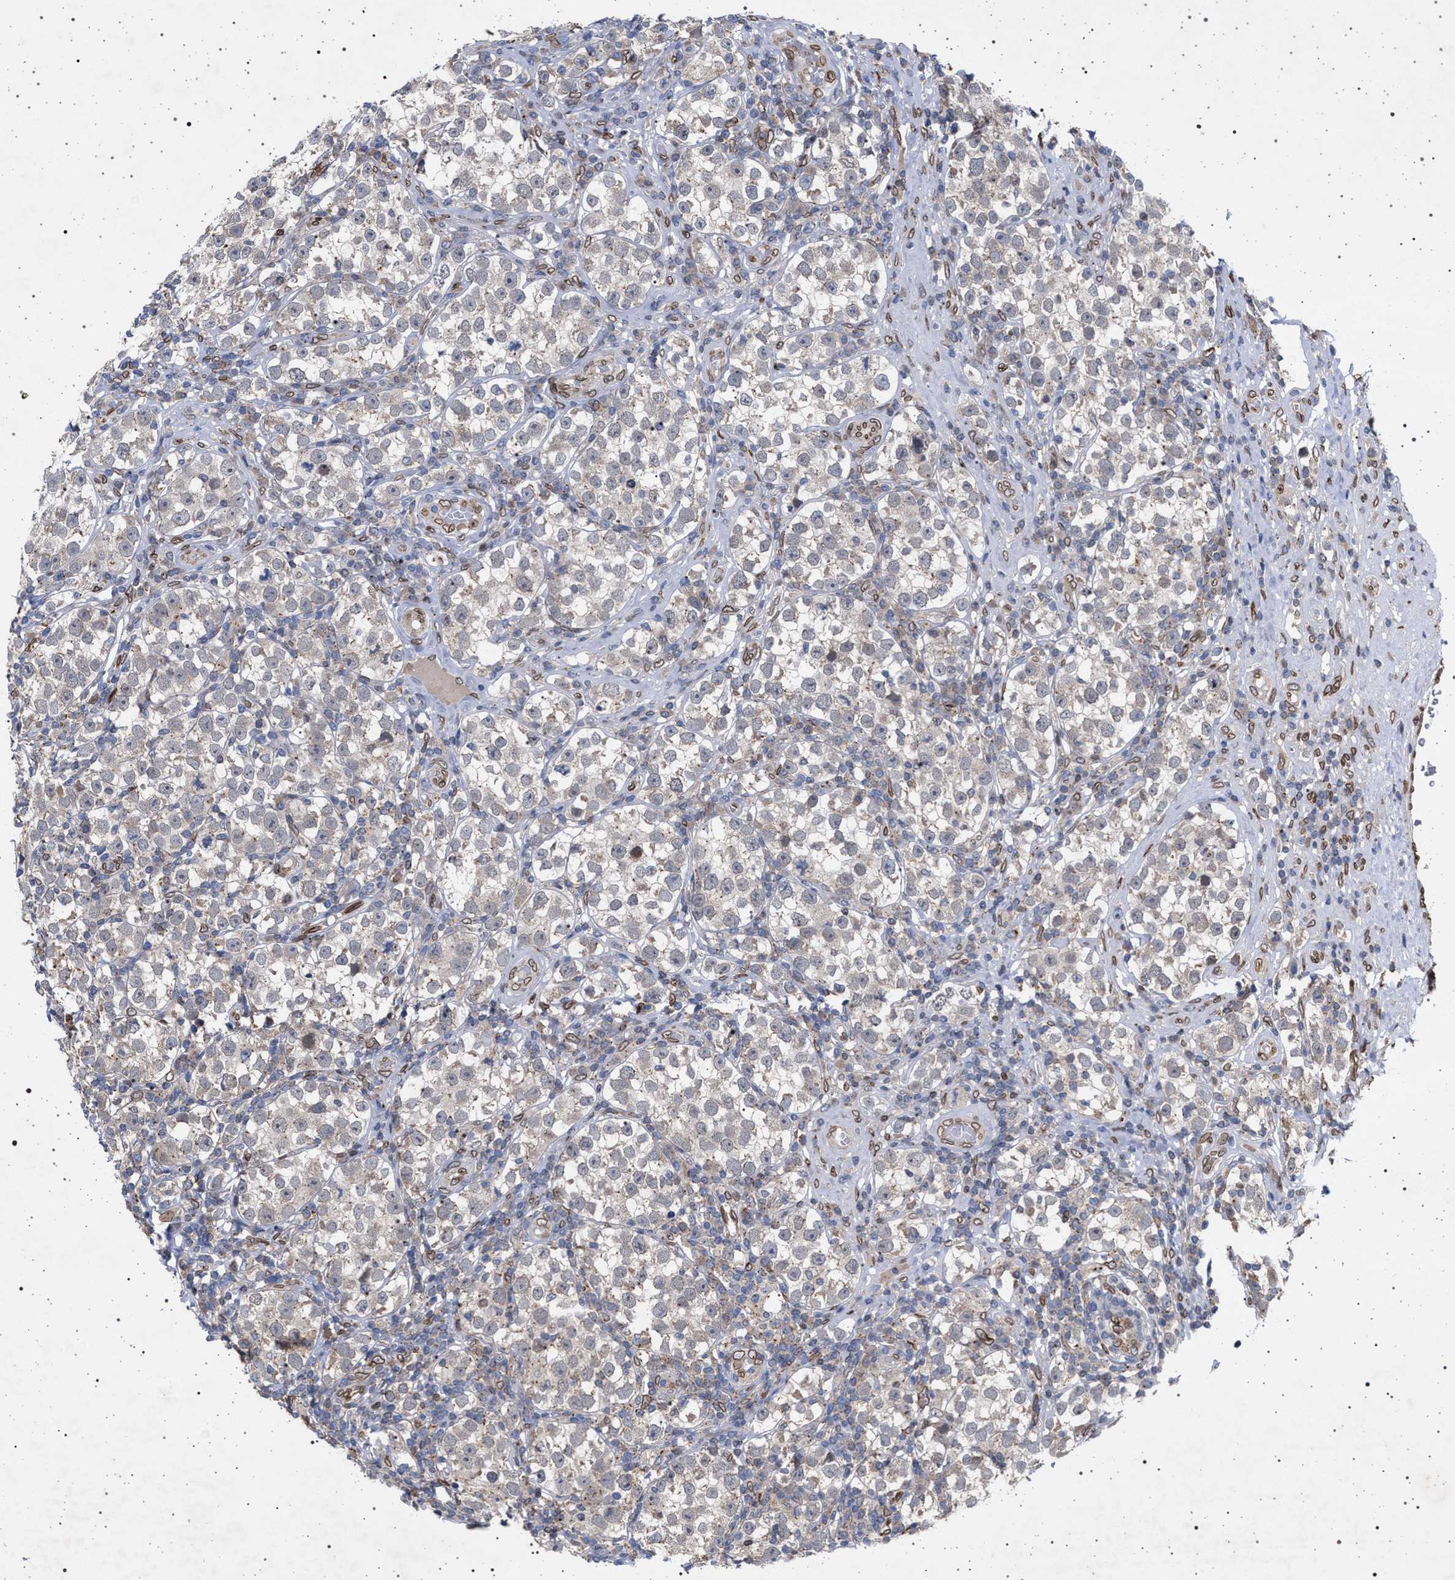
{"staining": {"intensity": "weak", "quantity": "<25%", "location": "cytoplasmic/membranous"}, "tissue": "testis cancer", "cell_type": "Tumor cells", "image_type": "cancer", "snomed": [{"axis": "morphology", "description": "Normal tissue, NOS"}, {"axis": "morphology", "description": "Seminoma, NOS"}, {"axis": "topography", "description": "Testis"}], "caption": "Human testis seminoma stained for a protein using immunohistochemistry demonstrates no expression in tumor cells.", "gene": "ING2", "patient": {"sex": "male", "age": 43}}